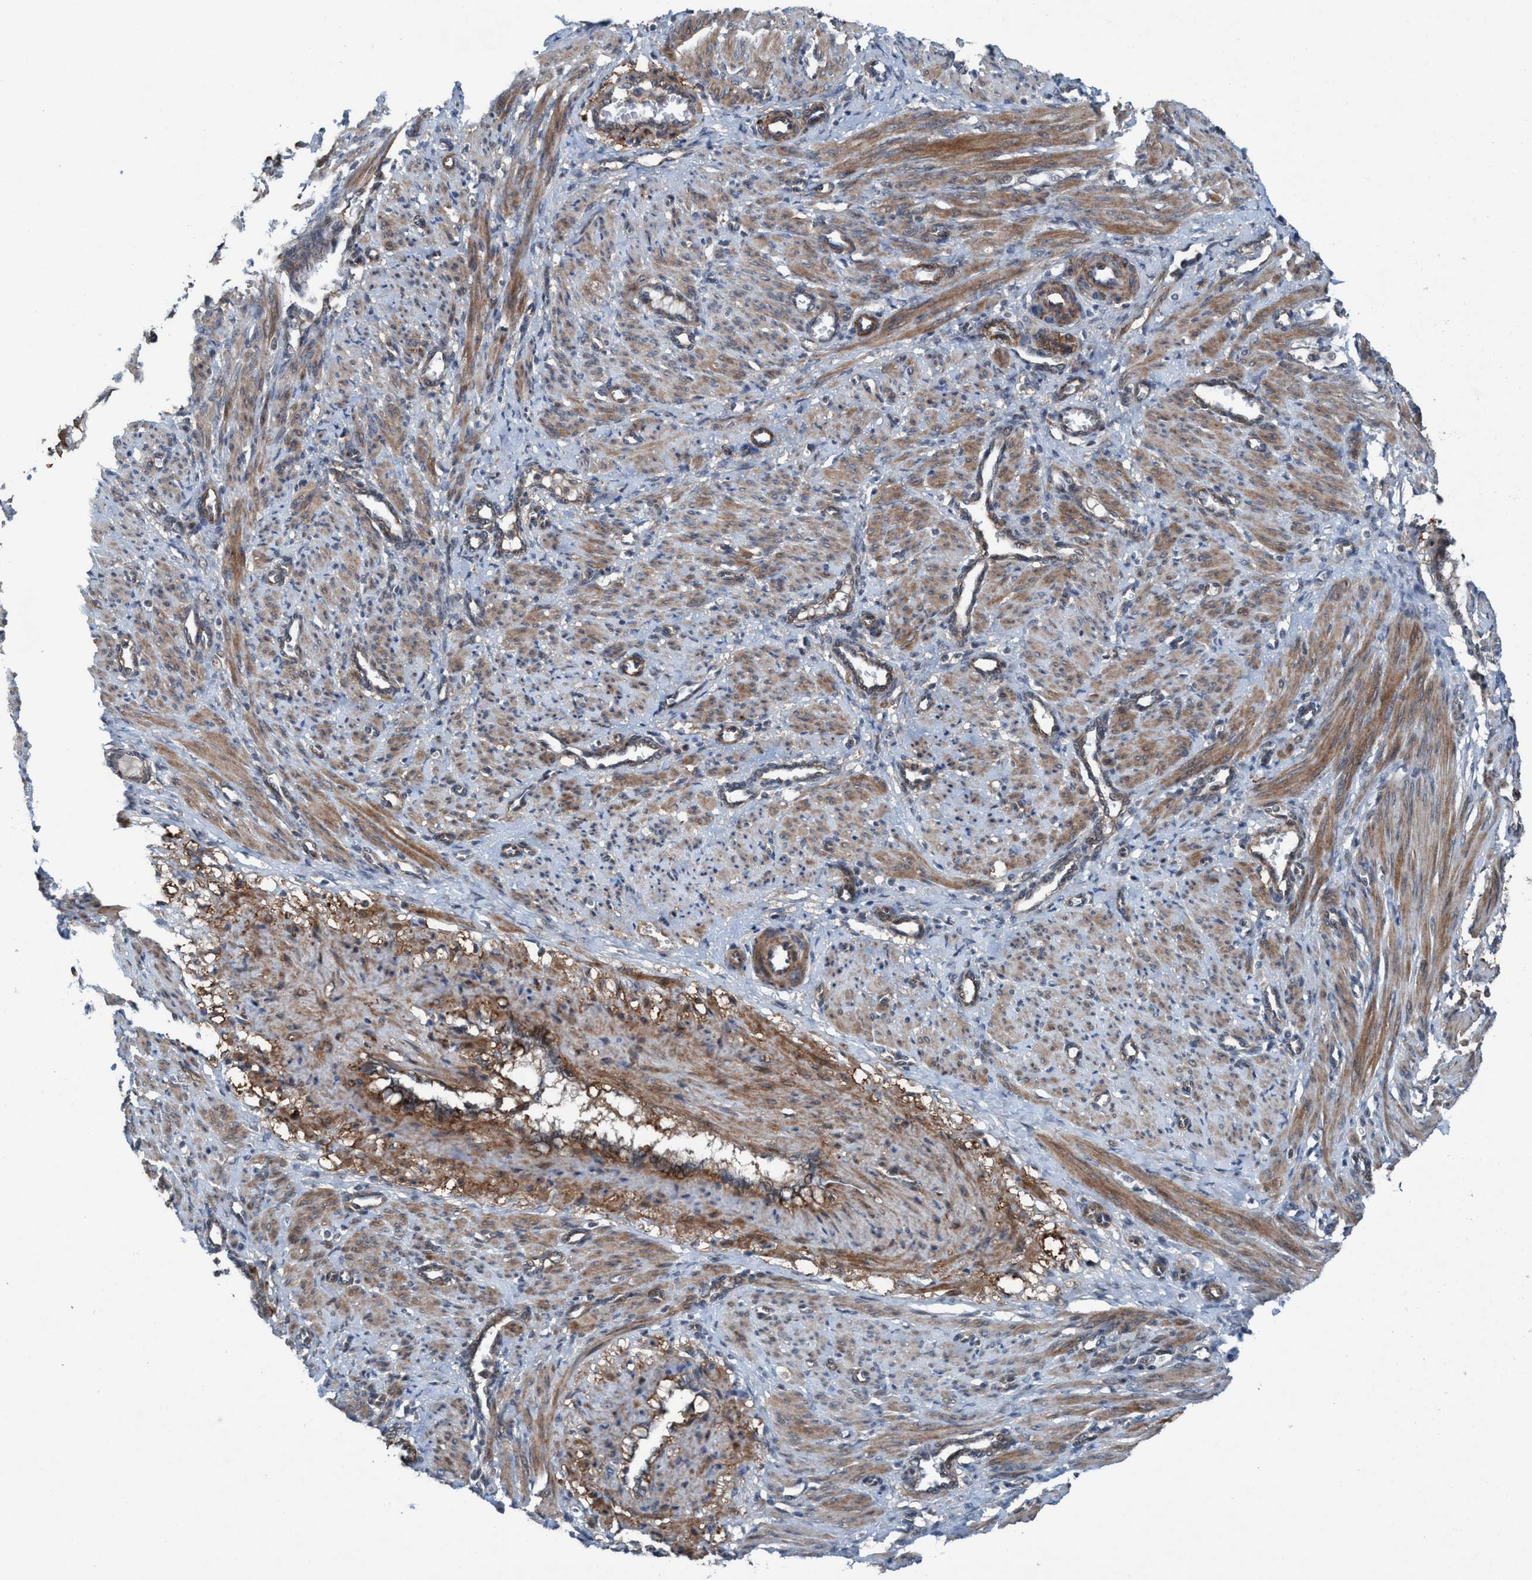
{"staining": {"intensity": "moderate", "quantity": ">75%", "location": "cytoplasmic/membranous"}, "tissue": "smooth muscle", "cell_type": "Smooth muscle cells", "image_type": "normal", "snomed": [{"axis": "morphology", "description": "Normal tissue, NOS"}, {"axis": "topography", "description": "Endometrium"}], "caption": "IHC histopathology image of unremarkable smooth muscle stained for a protein (brown), which exhibits medium levels of moderate cytoplasmic/membranous positivity in approximately >75% of smooth muscle cells.", "gene": "NISCH", "patient": {"sex": "female", "age": 33}}